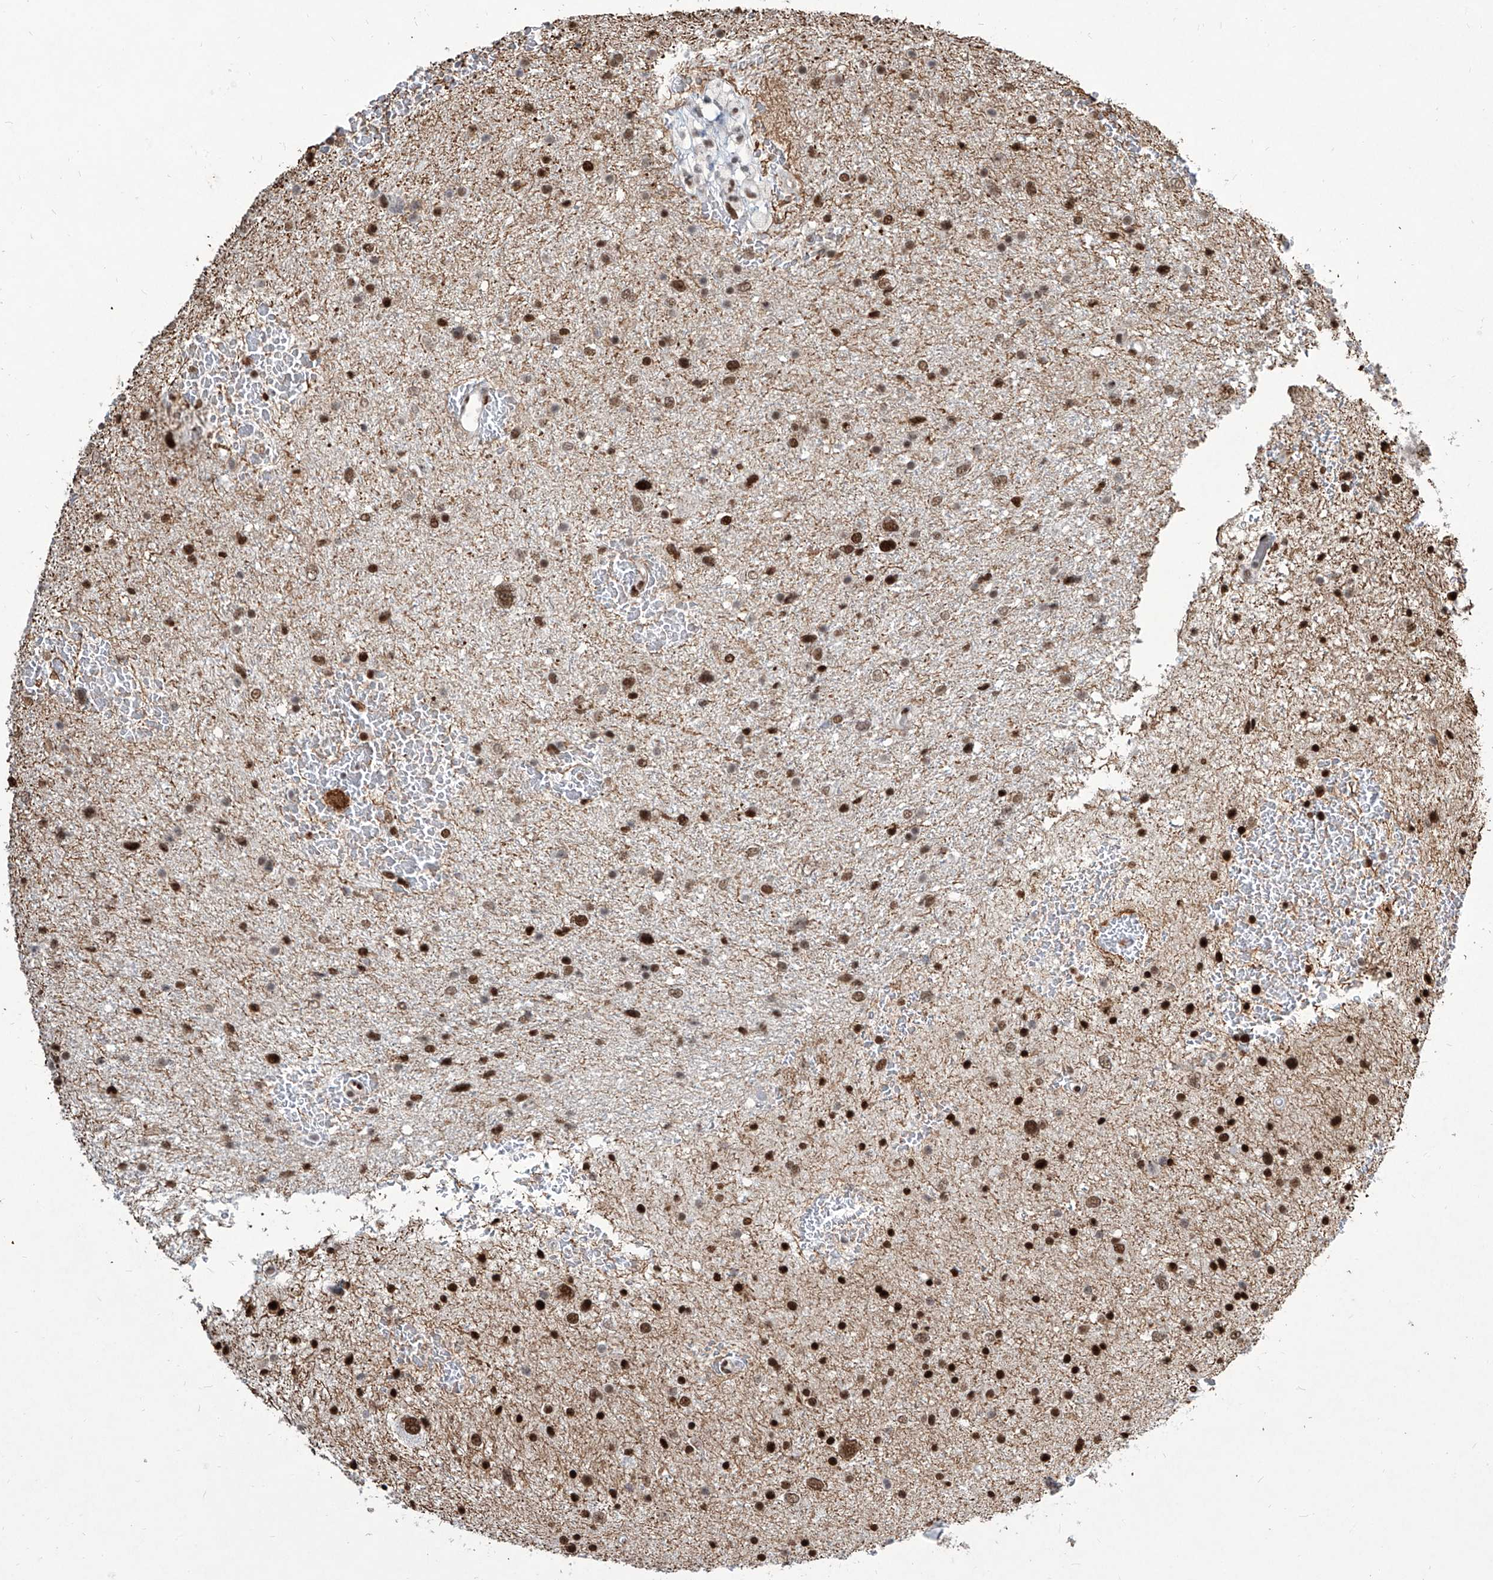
{"staining": {"intensity": "strong", "quantity": "25%-75%", "location": "nuclear"}, "tissue": "glioma", "cell_type": "Tumor cells", "image_type": "cancer", "snomed": [{"axis": "morphology", "description": "Glioma, malignant, Low grade"}, {"axis": "topography", "description": "Brain"}], "caption": "Strong nuclear protein positivity is appreciated in approximately 25%-75% of tumor cells in glioma.", "gene": "IRF2", "patient": {"sex": "female", "age": 37}}